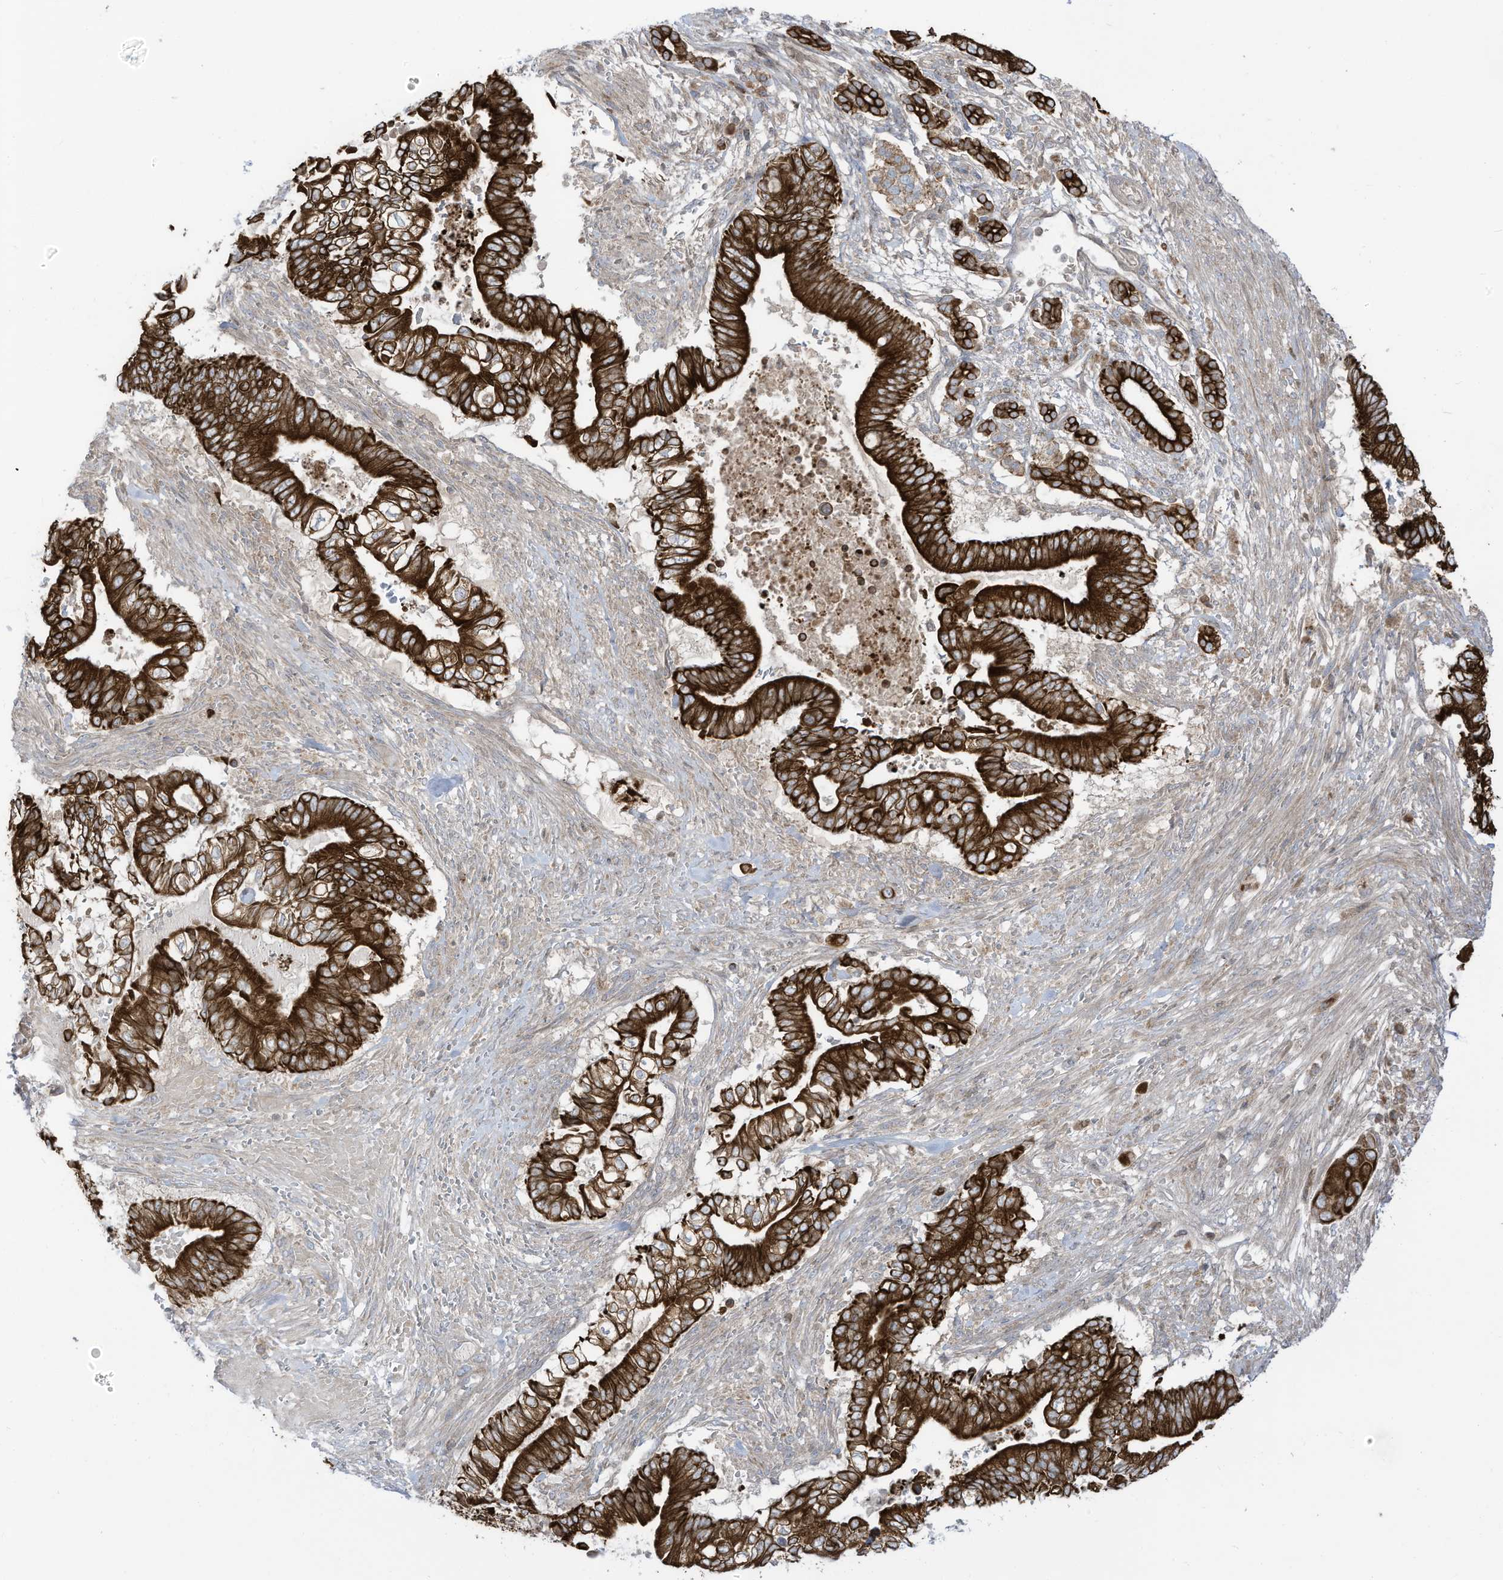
{"staining": {"intensity": "strong", "quantity": ">75%", "location": "cytoplasmic/membranous"}, "tissue": "pancreatic cancer", "cell_type": "Tumor cells", "image_type": "cancer", "snomed": [{"axis": "morphology", "description": "Adenocarcinoma, NOS"}, {"axis": "topography", "description": "Pancreas"}], "caption": "About >75% of tumor cells in pancreatic adenocarcinoma display strong cytoplasmic/membranous protein staining as visualized by brown immunohistochemical staining.", "gene": "CGAS", "patient": {"sex": "male", "age": 68}}